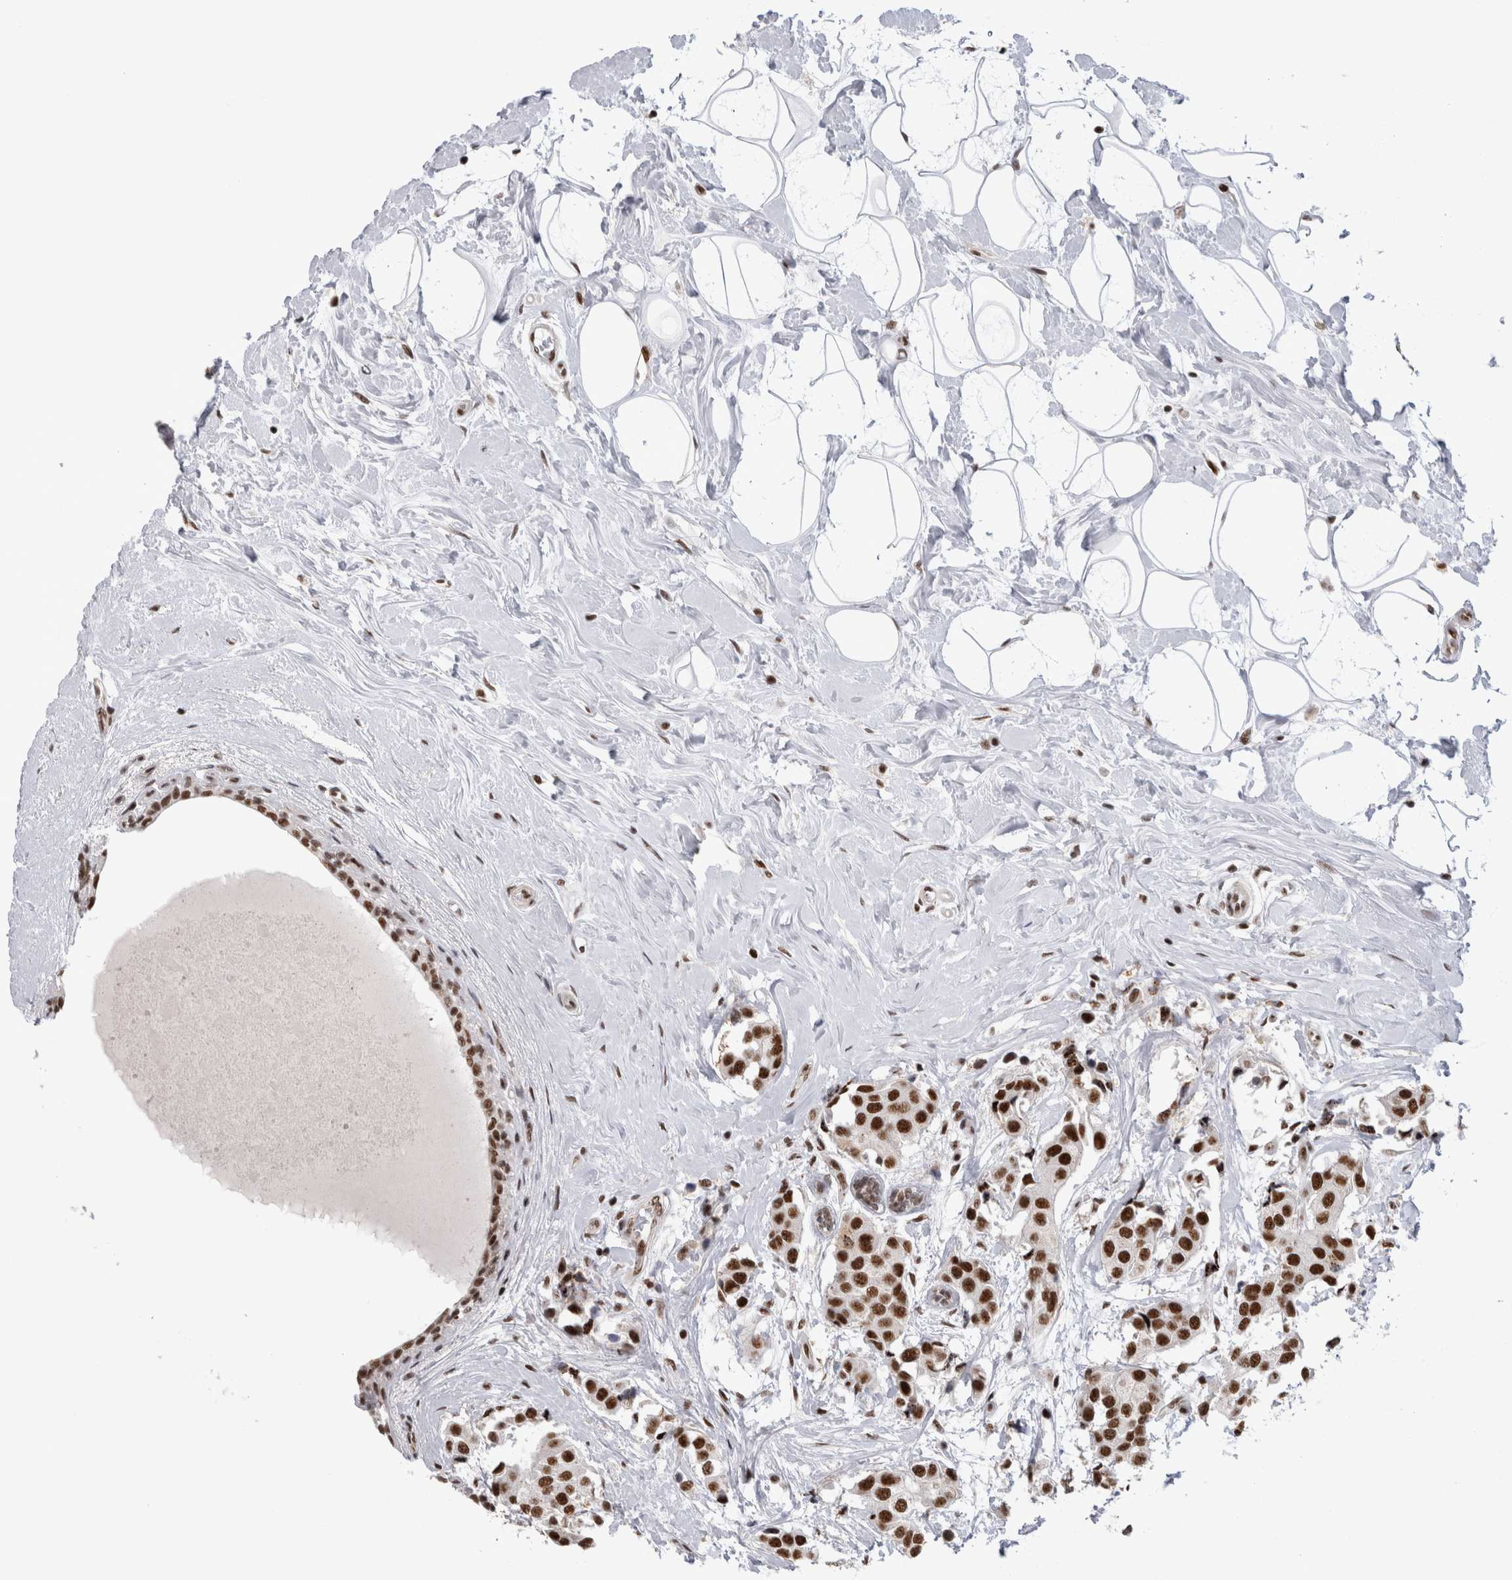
{"staining": {"intensity": "strong", "quantity": ">75%", "location": "nuclear"}, "tissue": "breast cancer", "cell_type": "Tumor cells", "image_type": "cancer", "snomed": [{"axis": "morphology", "description": "Normal tissue, NOS"}, {"axis": "morphology", "description": "Duct carcinoma"}, {"axis": "topography", "description": "Breast"}], "caption": "Tumor cells demonstrate high levels of strong nuclear expression in about >75% of cells in invasive ductal carcinoma (breast).", "gene": "CDK11A", "patient": {"sex": "female", "age": 39}}